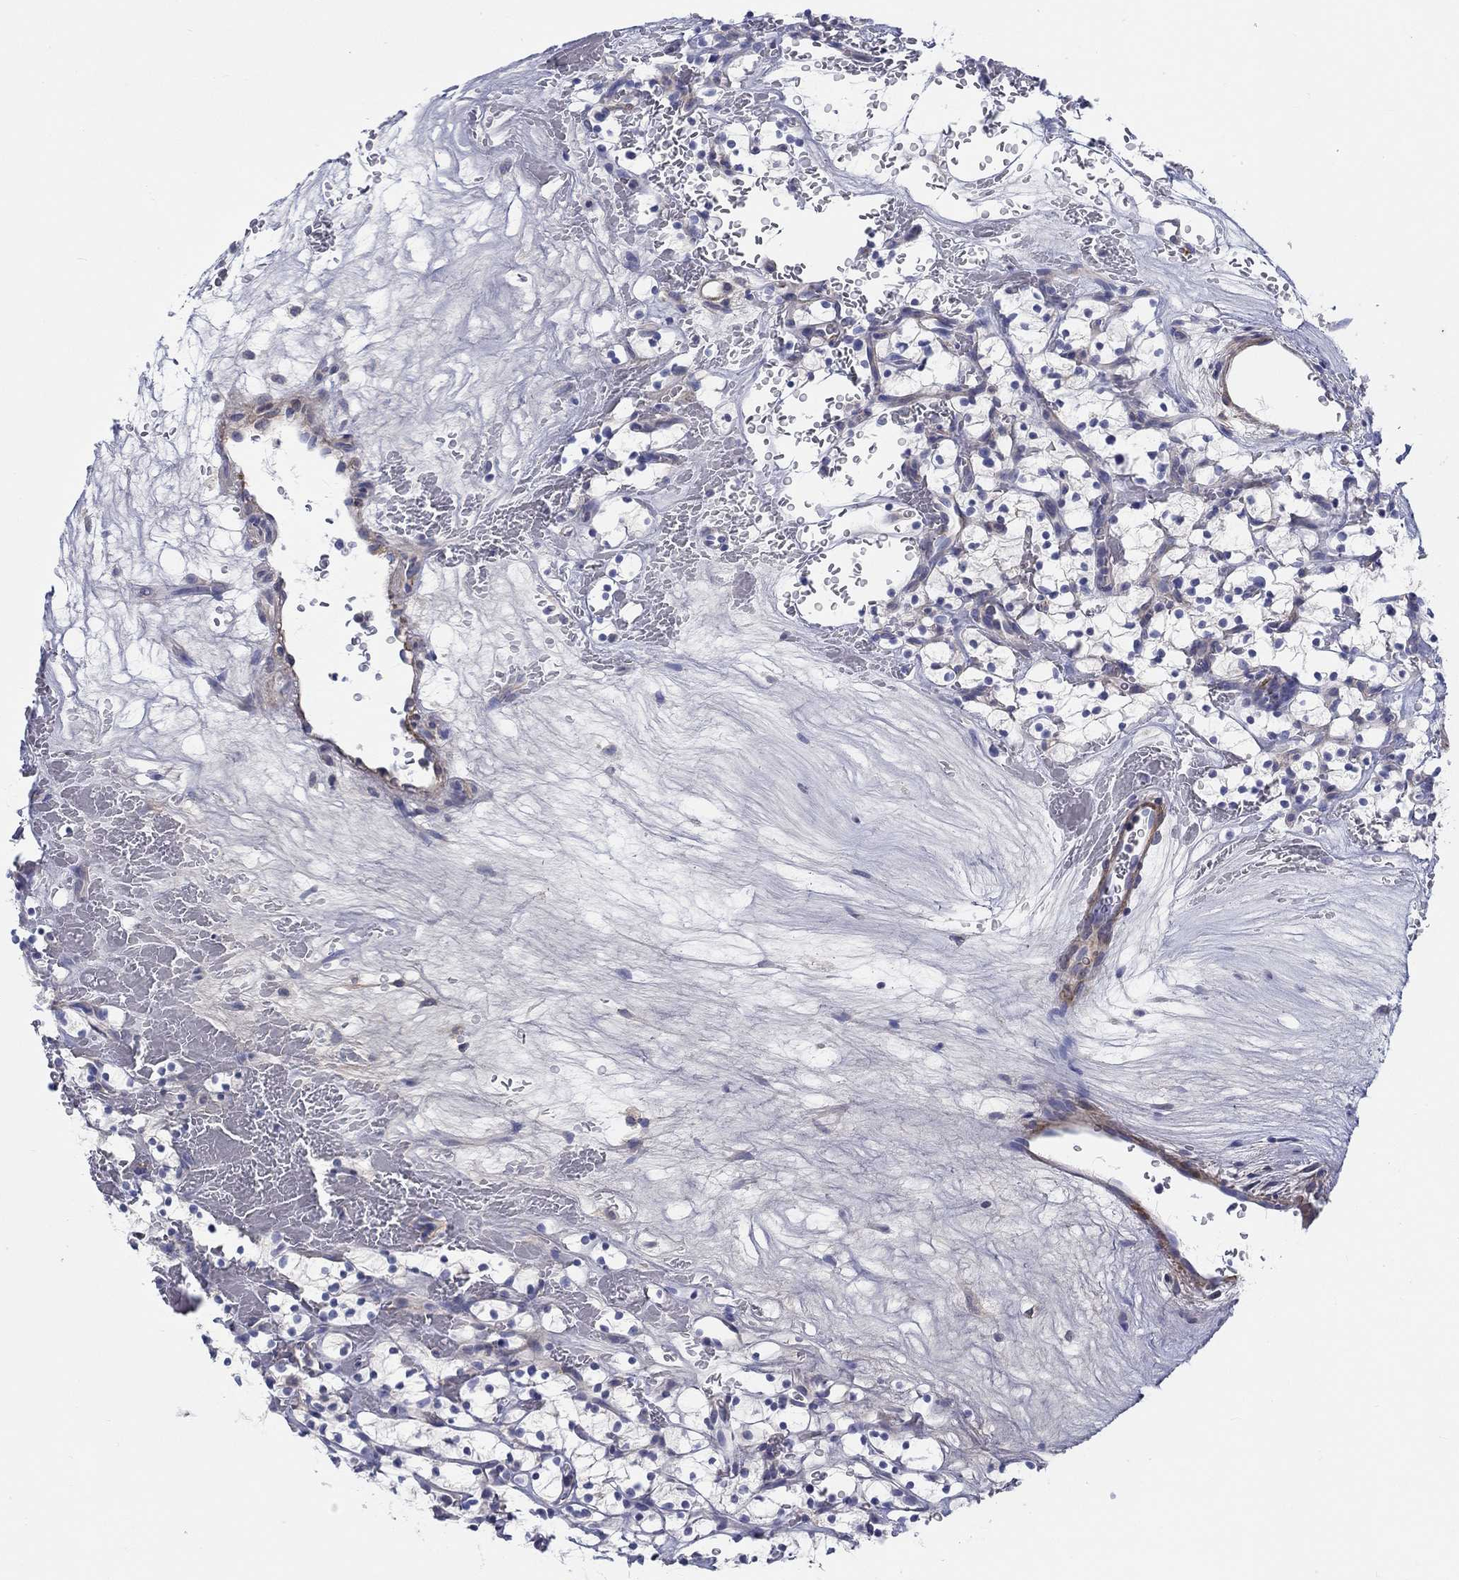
{"staining": {"intensity": "negative", "quantity": "none", "location": "none"}, "tissue": "renal cancer", "cell_type": "Tumor cells", "image_type": "cancer", "snomed": [{"axis": "morphology", "description": "Adenocarcinoma, NOS"}, {"axis": "topography", "description": "Kidney"}], "caption": "Immunohistochemical staining of renal cancer reveals no significant staining in tumor cells. (DAB immunohistochemistry (IHC), high magnification).", "gene": "HAPLN4", "patient": {"sex": "female", "age": 64}}